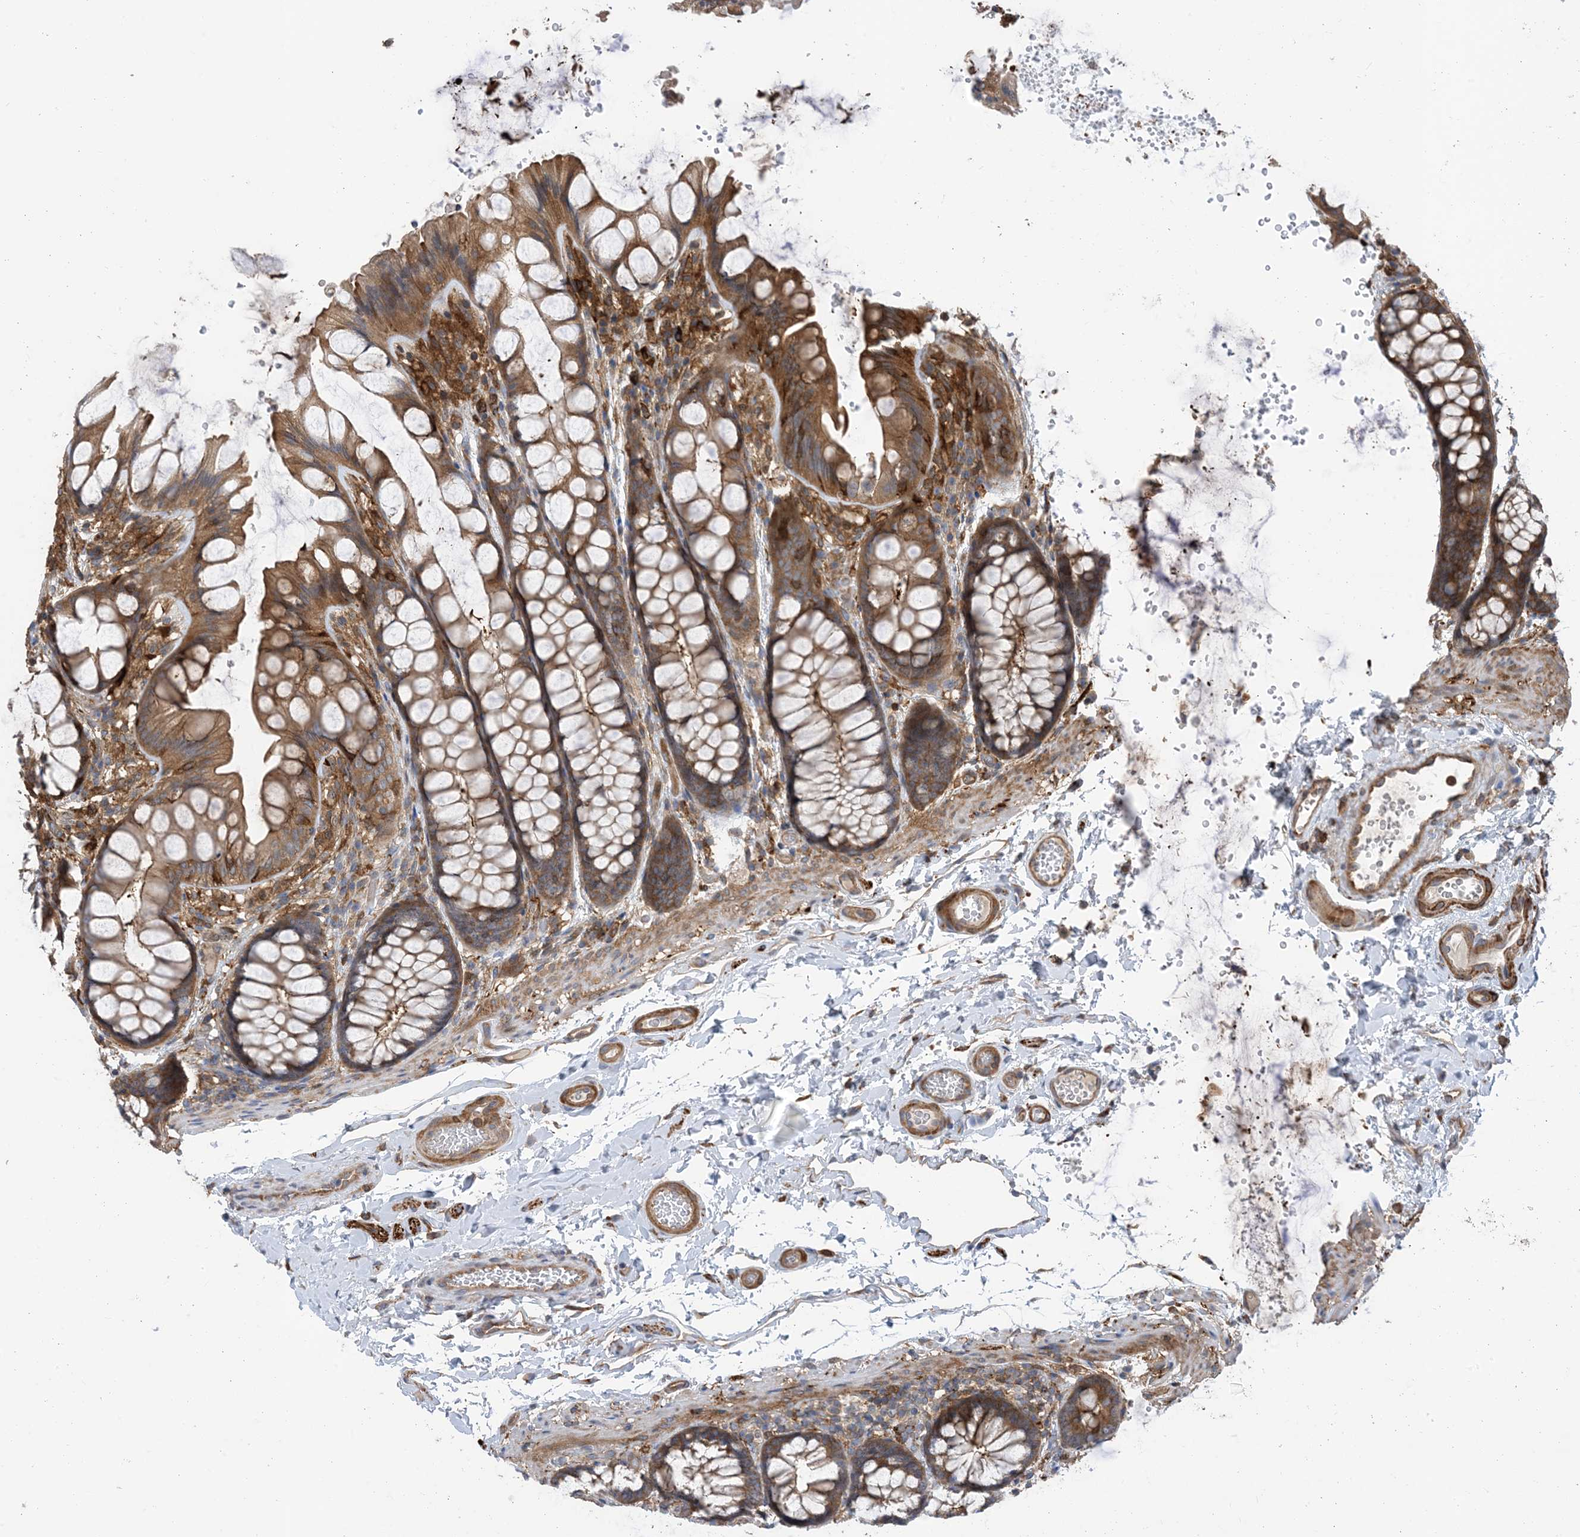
{"staining": {"intensity": "moderate", "quantity": ">75%", "location": "cytoplasmic/membranous"}, "tissue": "colon", "cell_type": "Endothelial cells", "image_type": "normal", "snomed": [{"axis": "morphology", "description": "Normal tissue, NOS"}, {"axis": "topography", "description": "Colon"}], "caption": "Protein expression analysis of normal human colon reveals moderate cytoplasmic/membranous positivity in about >75% of endothelial cells. (IHC, brightfield microscopy, high magnification).", "gene": "HS1BP3", "patient": {"sex": "male", "age": 47}}